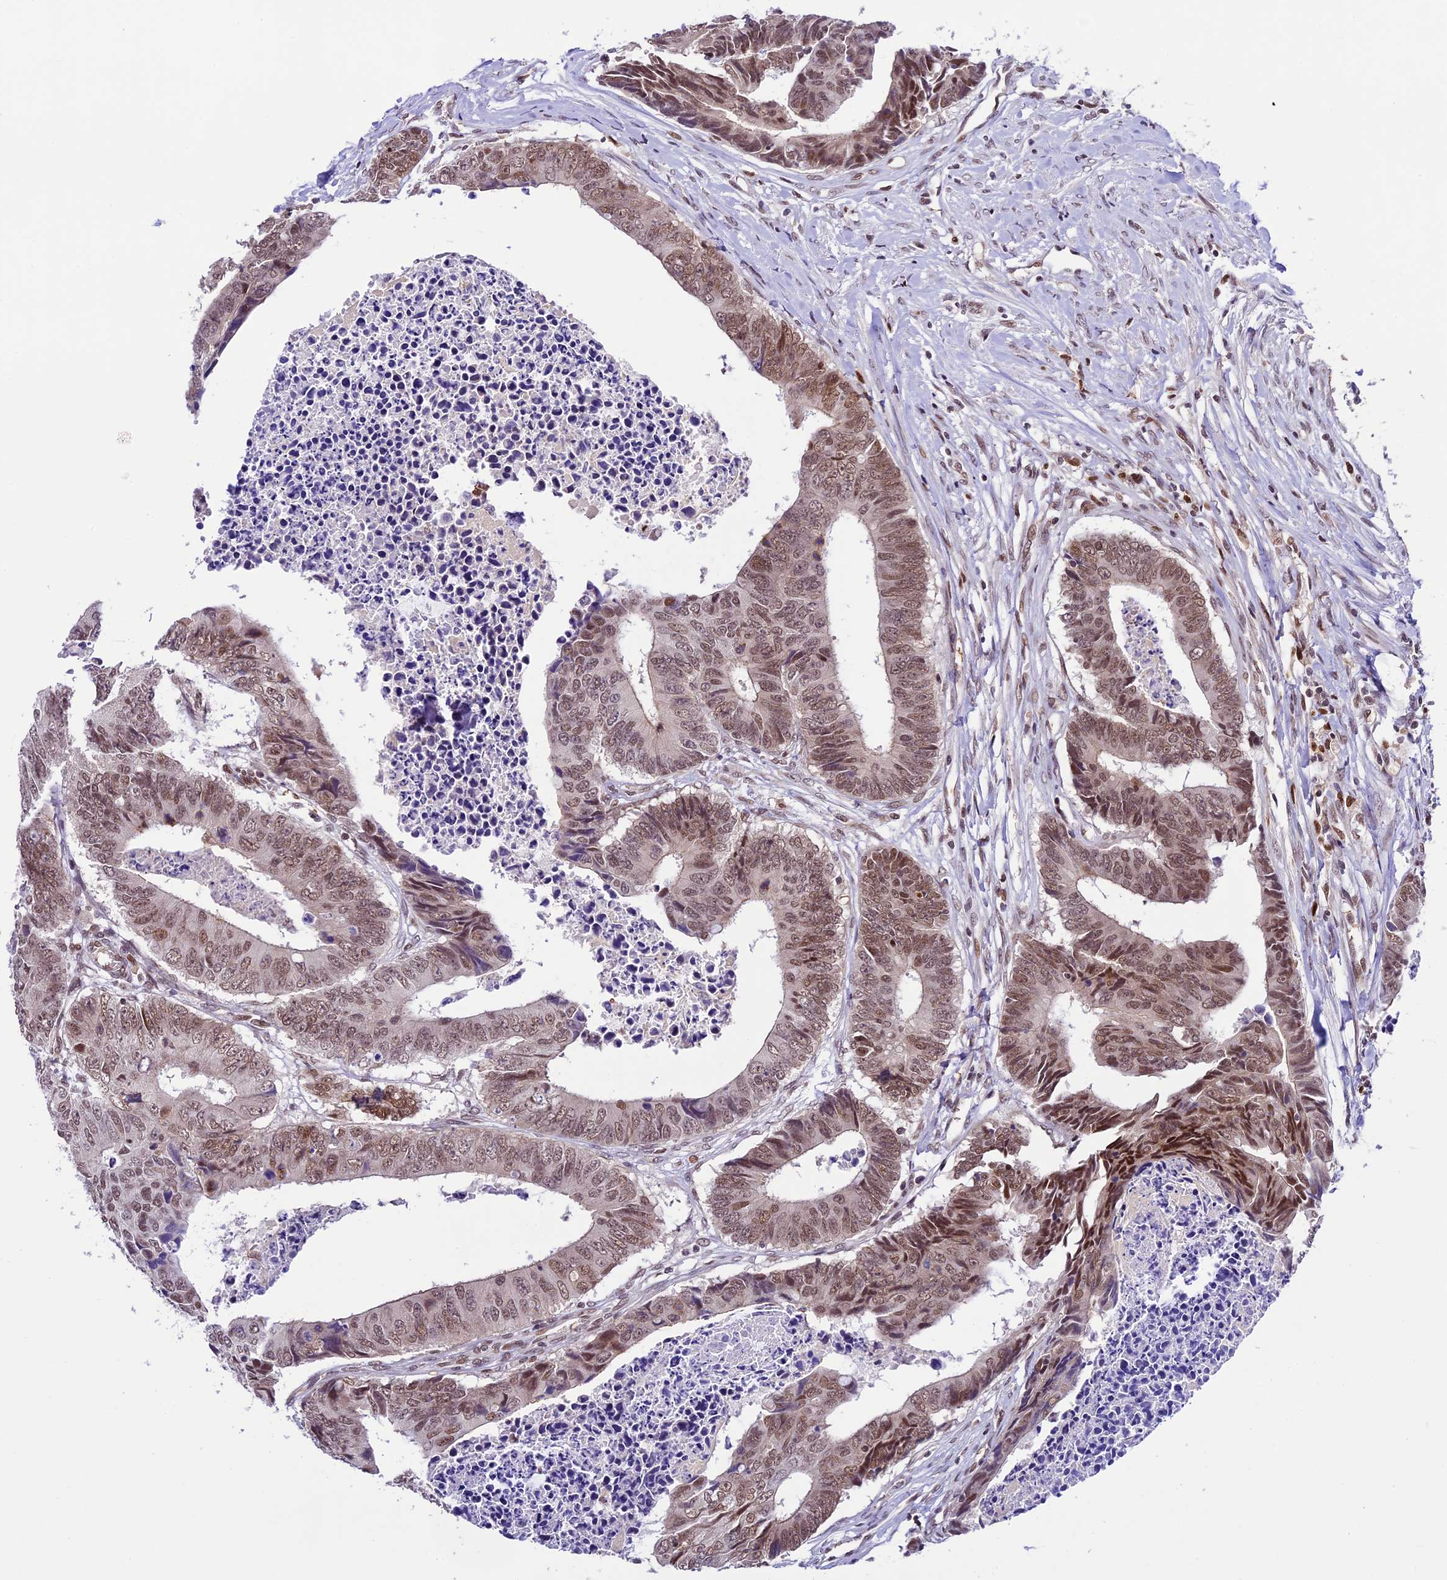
{"staining": {"intensity": "moderate", "quantity": ">75%", "location": "nuclear"}, "tissue": "colorectal cancer", "cell_type": "Tumor cells", "image_type": "cancer", "snomed": [{"axis": "morphology", "description": "Adenocarcinoma, NOS"}, {"axis": "topography", "description": "Rectum"}], "caption": "Protein positivity by immunohistochemistry (IHC) displays moderate nuclear positivity in approximately >75% of tumor cells in colorectal cancer. The protein is shown in brown color, while the nuclei are stained blue.", "gene": "SHKBP1", "patient": {"sex": "male", "age": 84}}